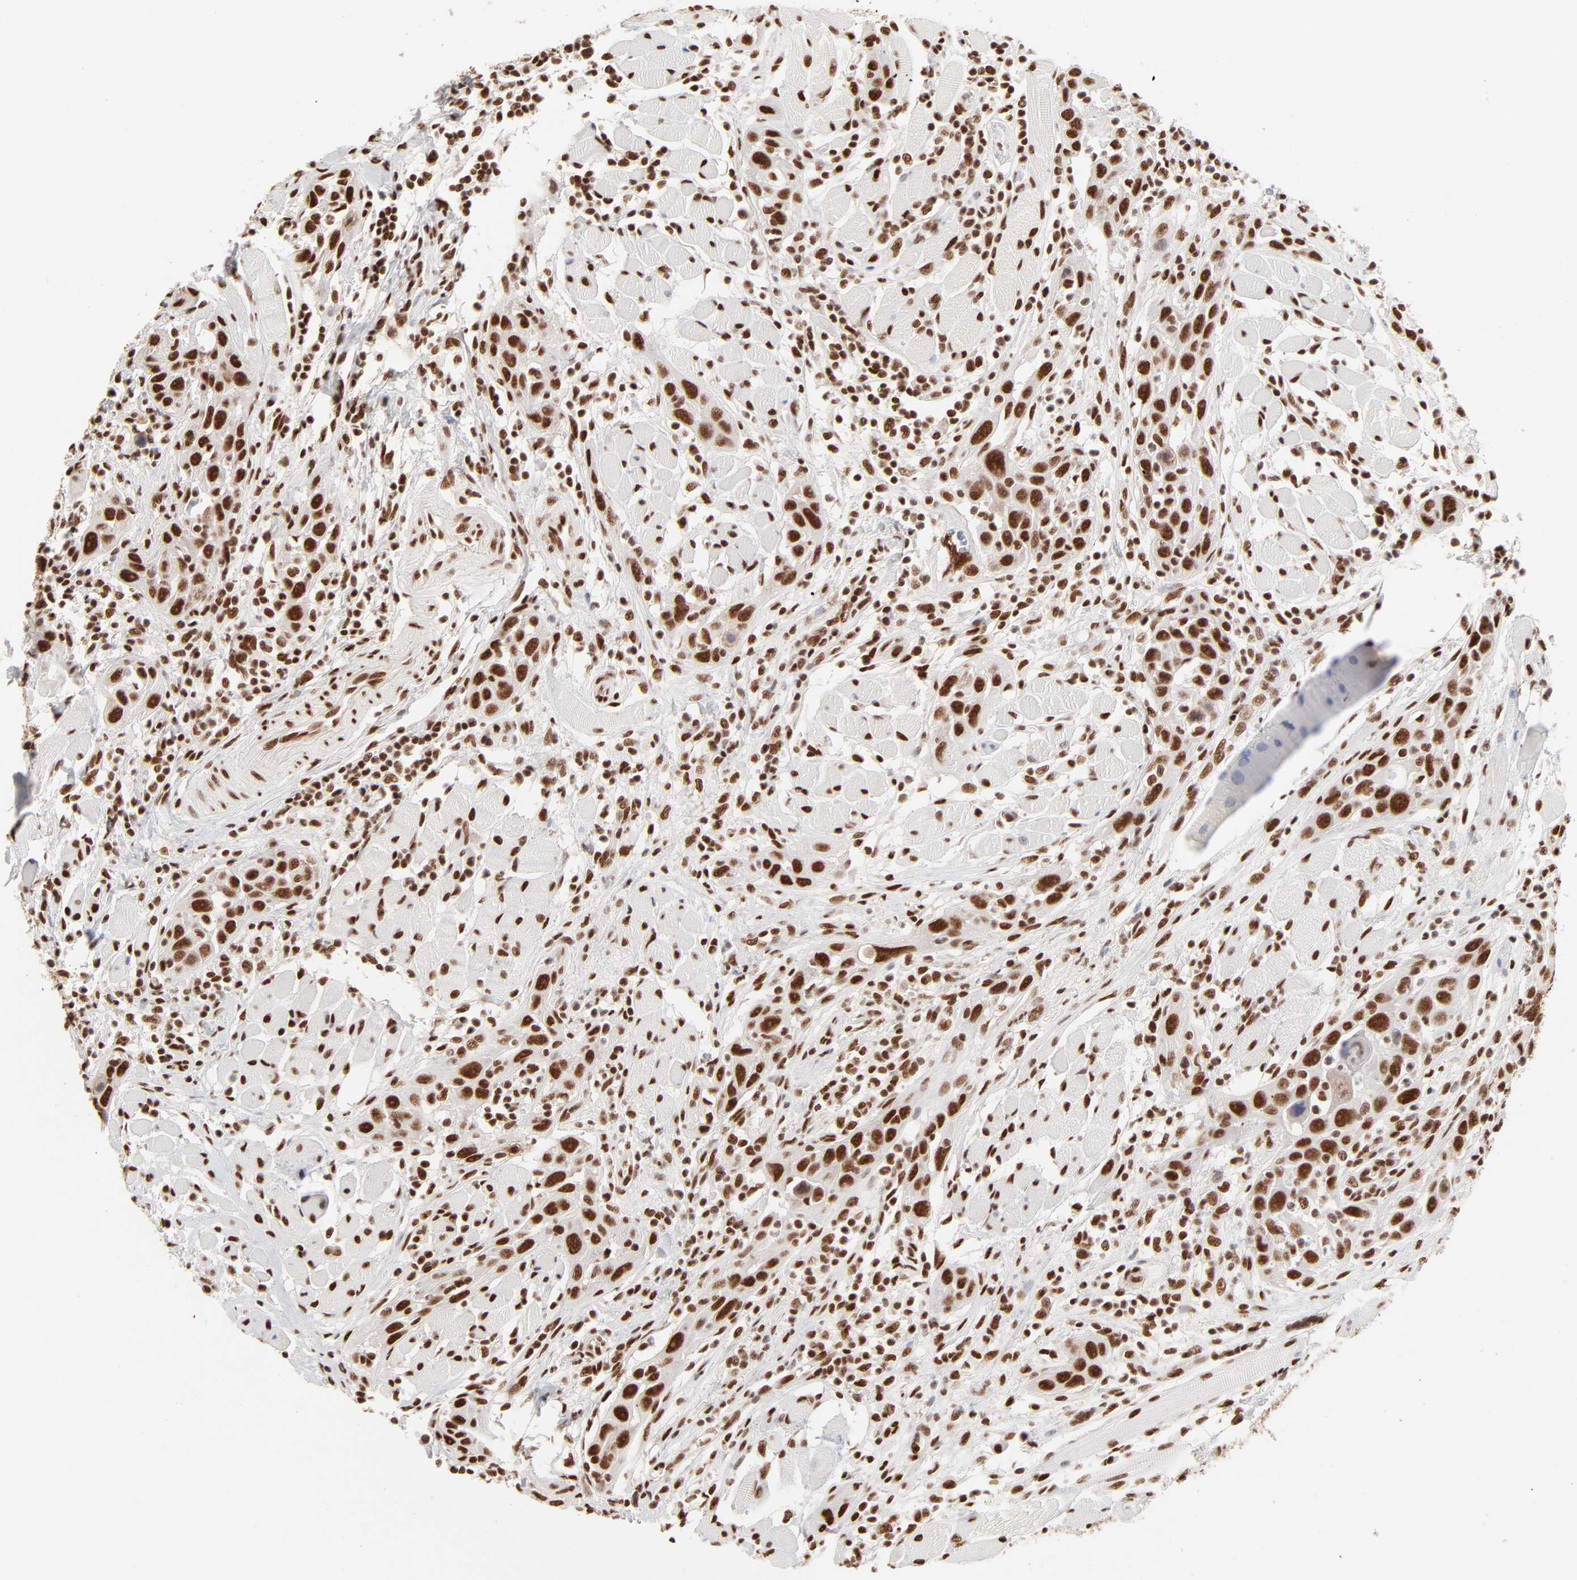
{"staining": {"intensity": "strong", "quantity": ">75%", "location": "nuclear"}, "tissue": "head and neck cancer", "cell_type": "Tumor cells", "image_type": "cancer", "snomed": [{"axis": "morphology", "description": "Squamous cell carcinoma, NOS"}, {"axis": "topography", "description": "Oral tissue"}, {"axis": "topography", "description": "Head-Neck"}], "caption": "DAB (3,3'-diaminobenzidine) immunohistochemical staining of head and neck cancer shows strong nuclear protein positivity in approximately >75% of tumor cells.", "gene": "TARDBP", "patient": {"sex": "female", "age": 50}}